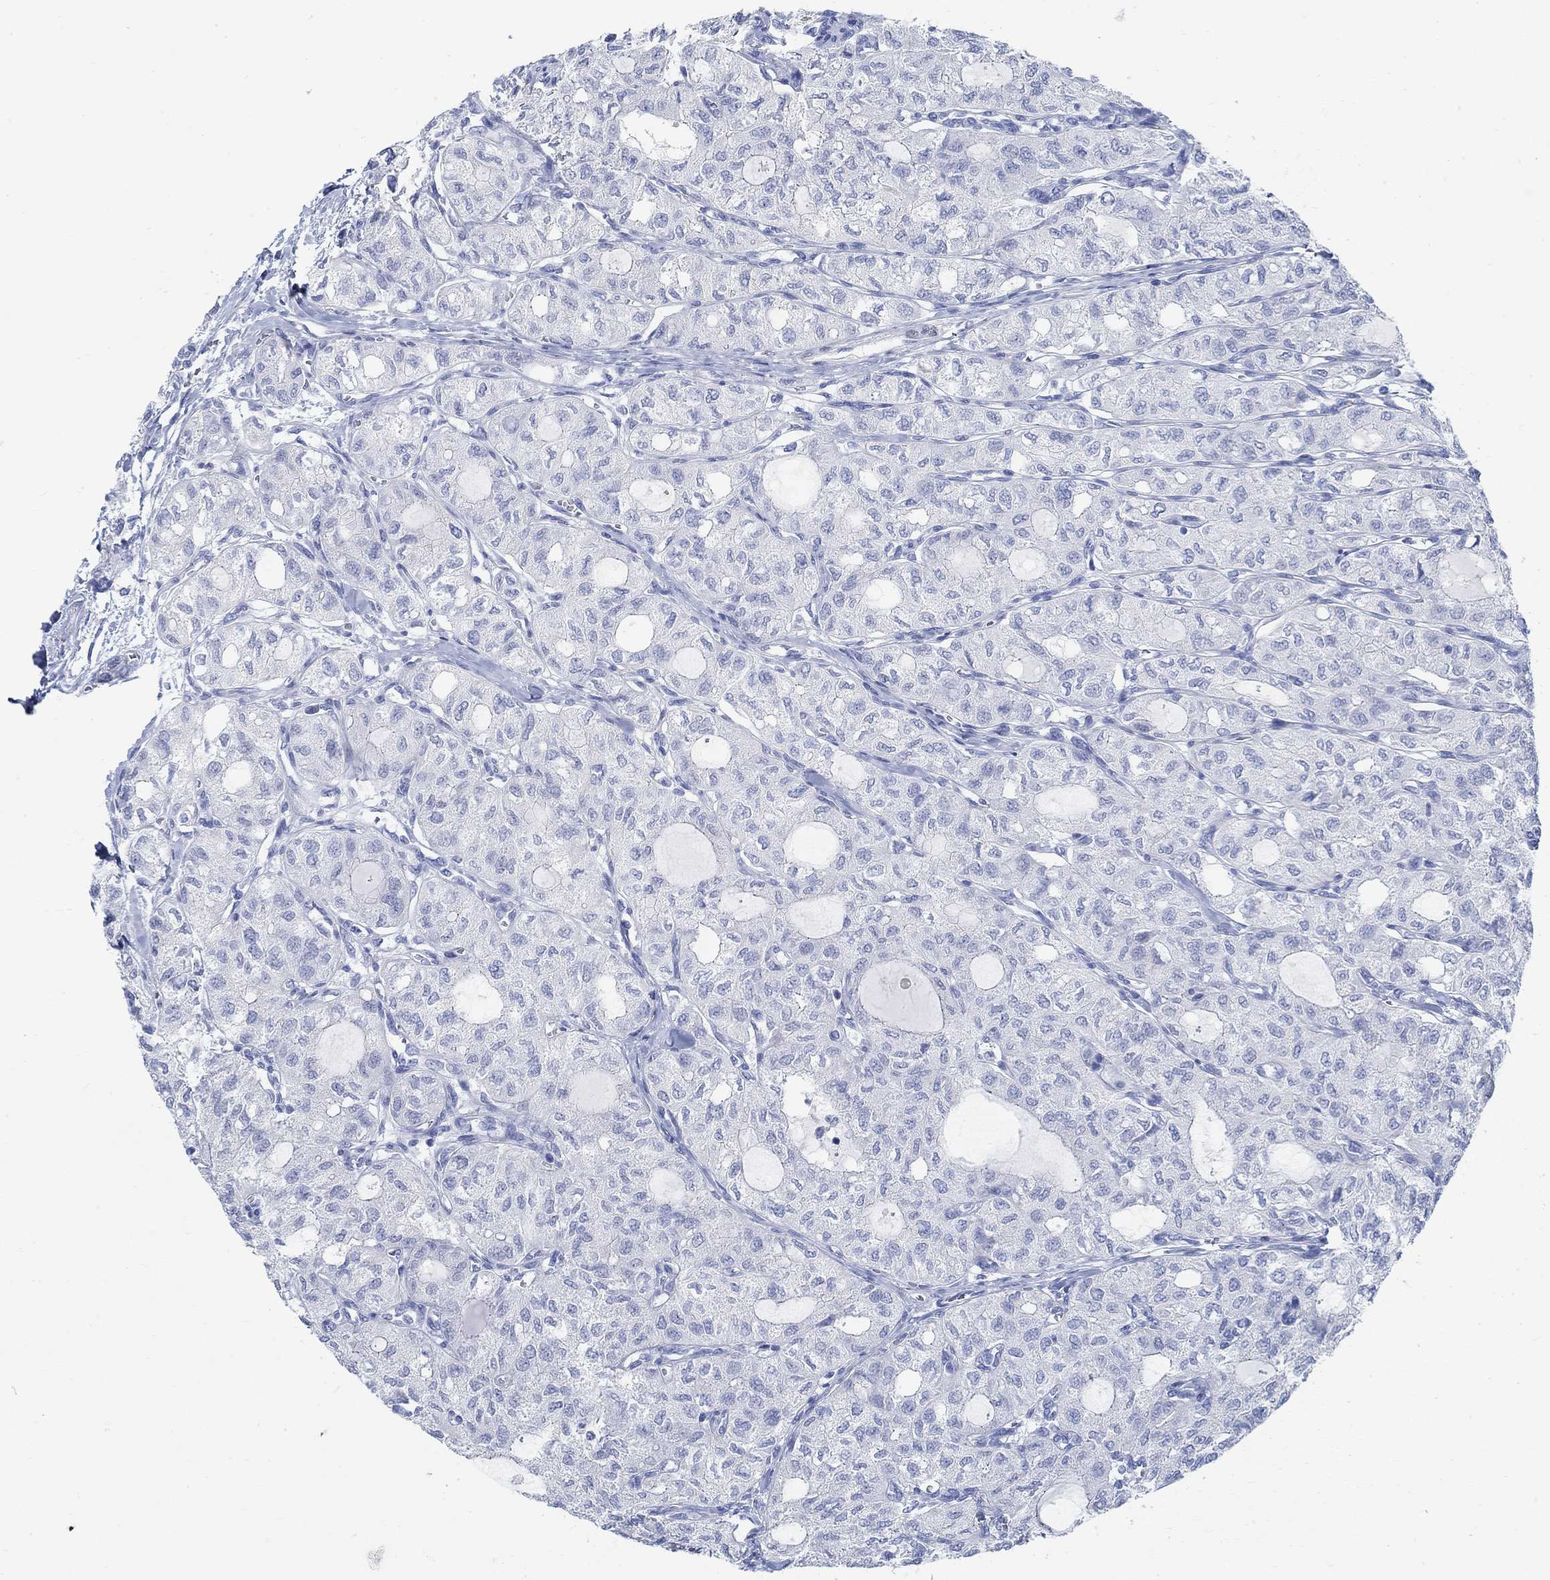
{"staining": {"intensity": "negative", "quantity": "none", "location": "none"}, "tissue": "thyroid cancer", "cell_type": "Tumor cells", "image_type": "cancer", "snomed": [{"axis": "morphology", "description": "Follicular adenoma carcinoma, NOS"}, {"axis": "topography", "description": "Thyroid gland"}], "caption": "Thyroid cancer (follicular adenoma carcinoma) stained for a protein using immunohistochemistry (IHC) shows no expression tumor cells.", "gene": "RBM20", "patient": {"sex": "male", "age": 75}}